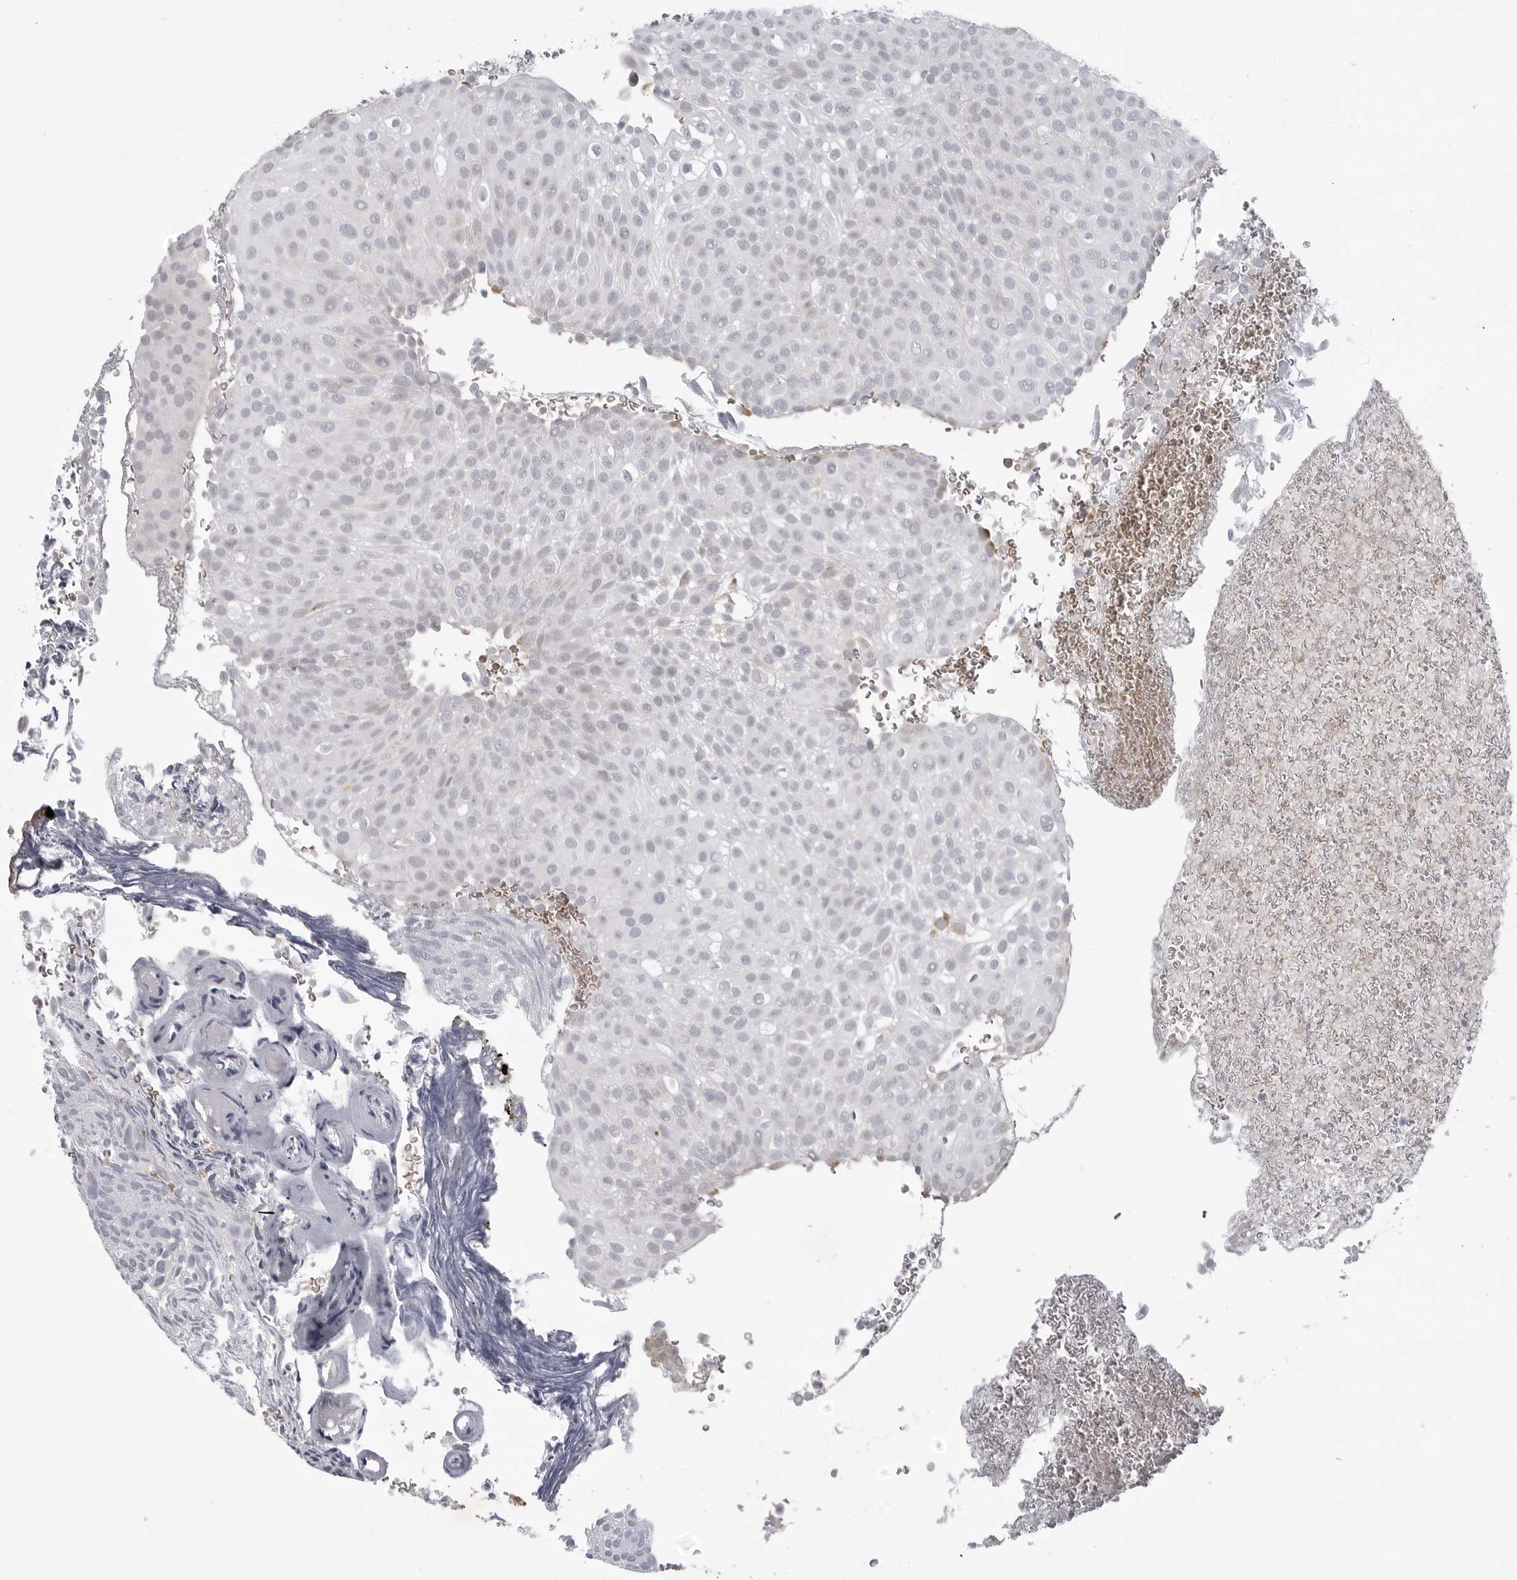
{"staining": {"intensity": "negative", "quantity": "none", "location": "none"}, "tissue": "urothelial cancer", "cell_type": "Tumor cells", "image_type": "cancer", "snomed": [{"axis": "morphology", "description": "Urothelial carcinoma, Low grade"}, {"axis": "topography", "description": "Urinary bladder"}], "caption": "This histopathology image is of urothelial cancer stained with immunohistochemistry (IHC) to label a protein in brown with the nuclei are counter-stained blue. There is no staining in tumor cells.", "gene": "TCTN3", "patient": {"sex": "male", "age": 78}}